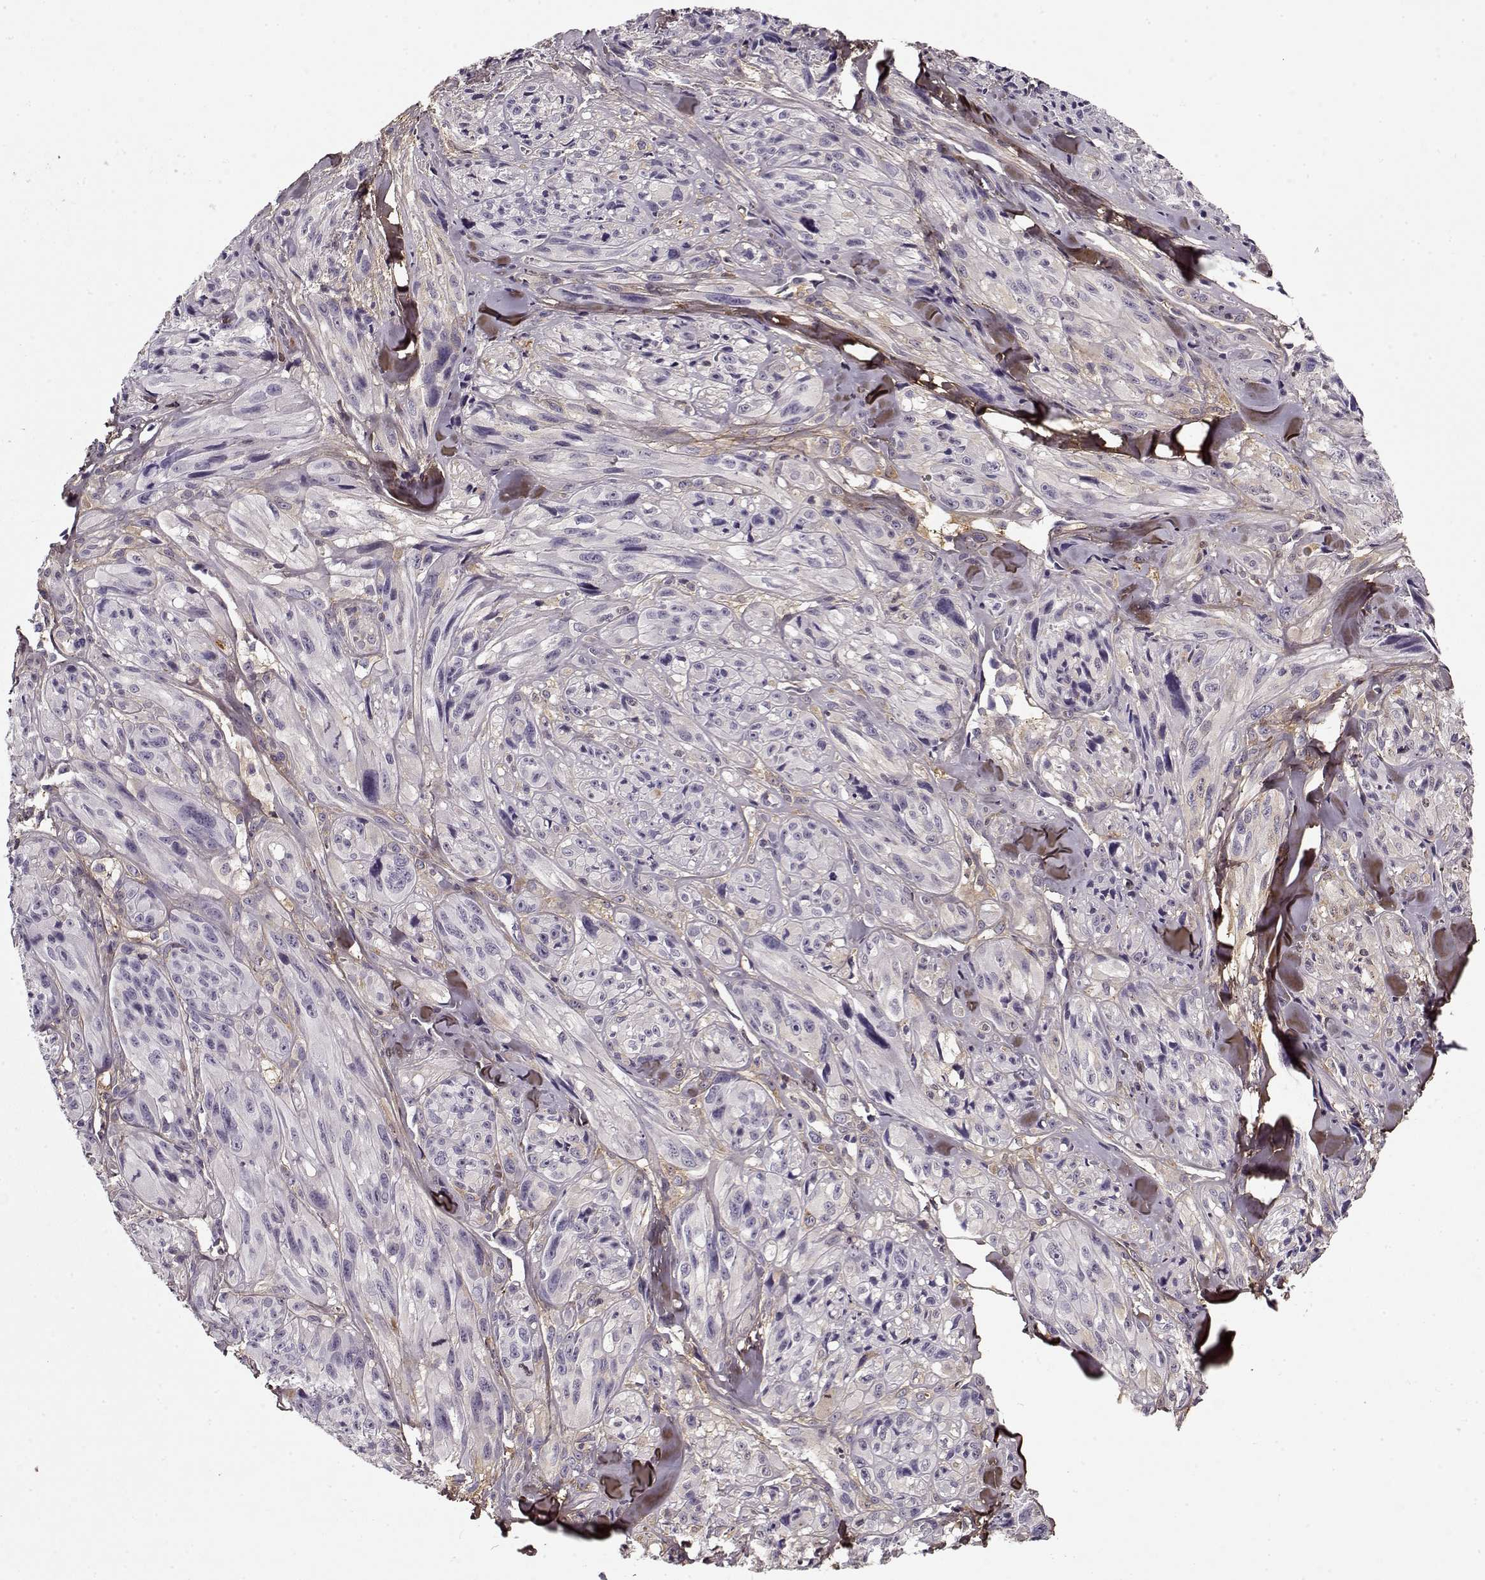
{"staining": {"intensity": "negative", "quantity": "none", "location": "none"}, "tissue": "melanoma", "cell_type": "Tumor cells", "image_type": "cancer", "snomed": [{"axis": "morphology", "description": "Malignant melanoma, NOS"}, {"axis": "topography", "description": "Skin"}], "caption": "Human malignant melanoma stained for a protein using IHC shows no staining in tumor cells.", "gene": "LUM", "patient": {"sex": "male", "age": 67}}